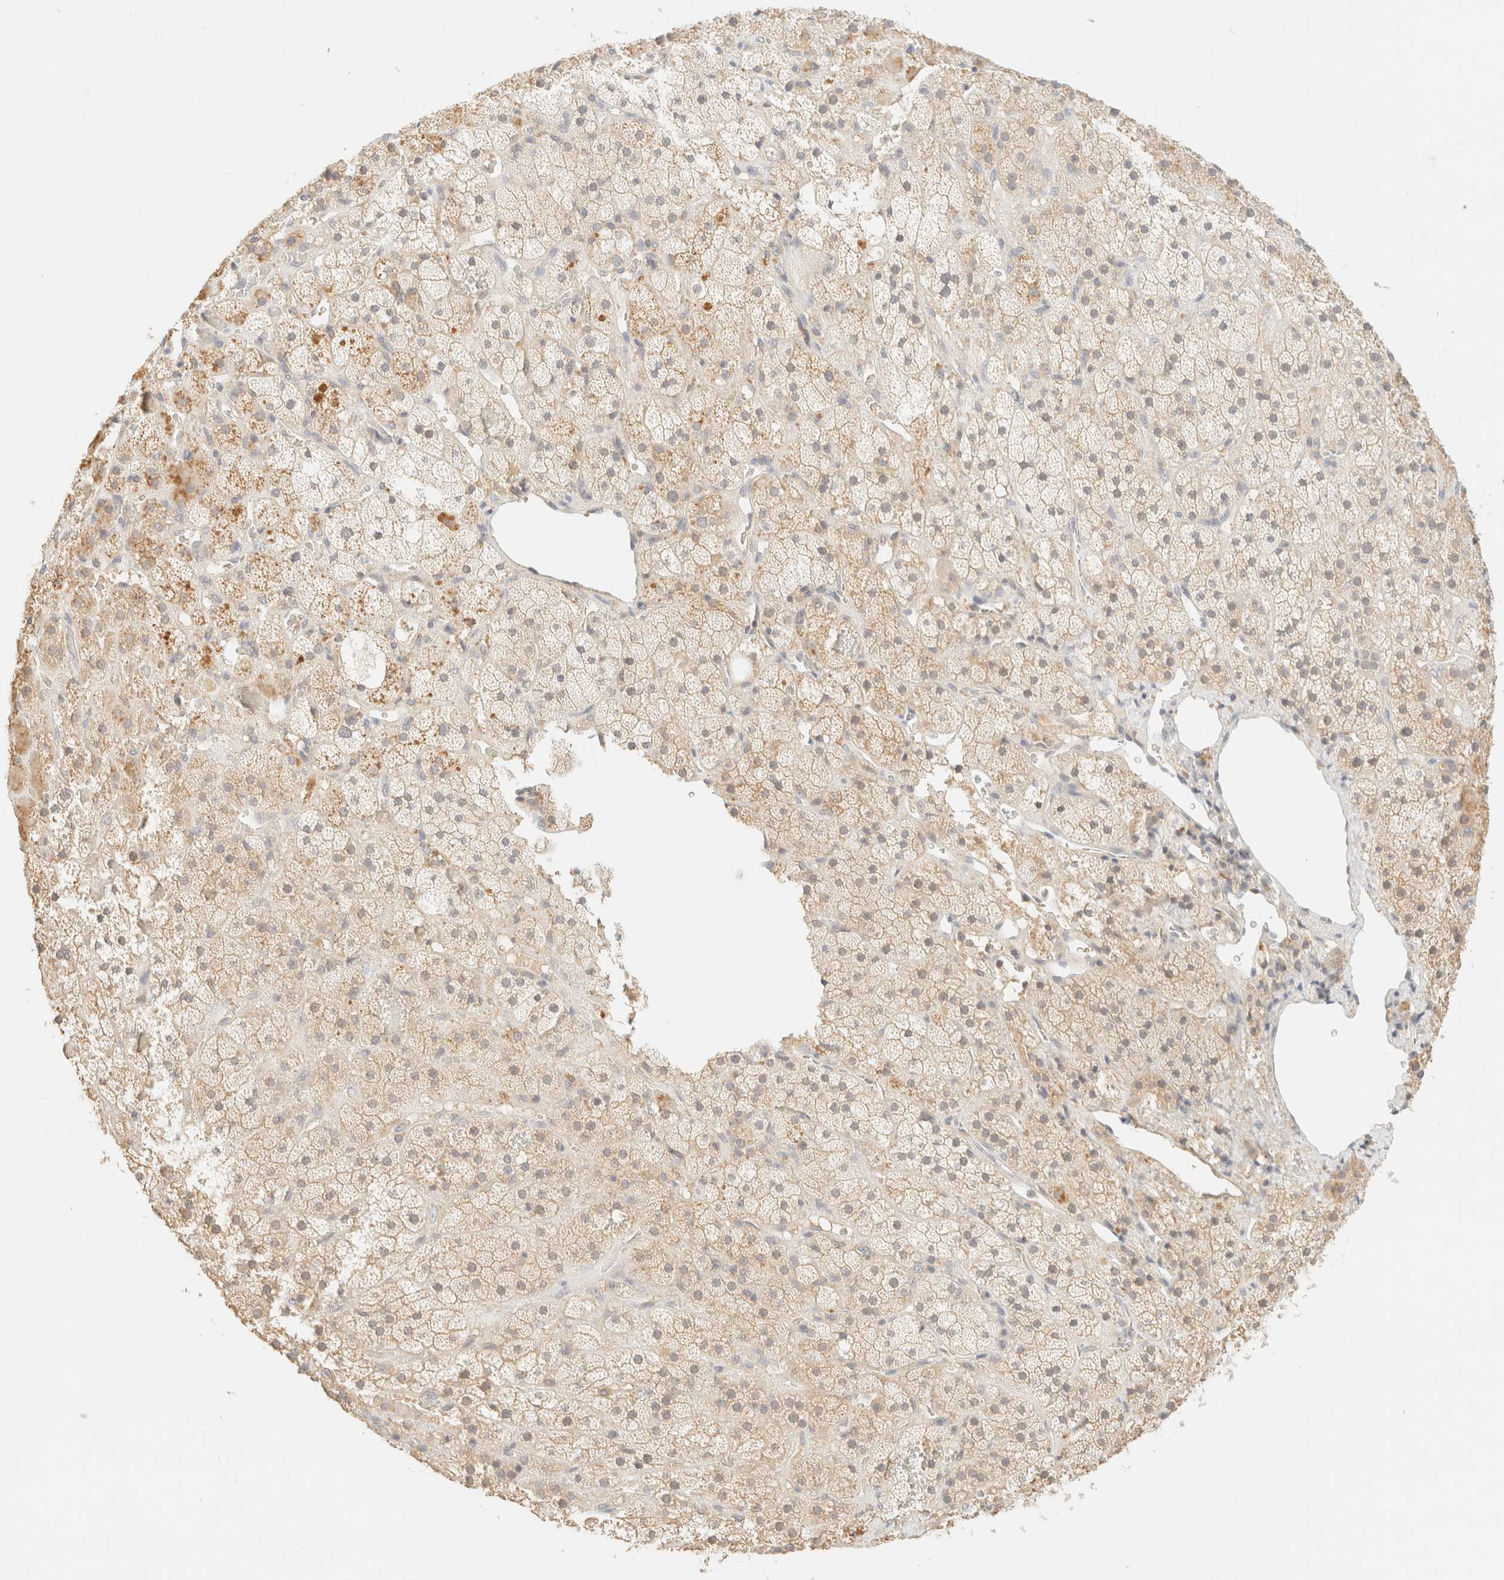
{"staining": {"intensity": "weak", "quantity": "25%-75%", "location": "cytoplasmic/membranous"}, "tissue": "adrenal gland", "cell_type": "Glandular cells", "image_type": "normal", "snomed": [{"axis": "morphology", "description": "Normal tissue, NOS"}, {"axis": "topography", "description": "Adrenal gland"}], "caption": "A low amount of weak cytoplasmic/membranous expression is seen in approximately 25%-75% of glandular cells in benign adrenal gland. (DAB (3,3'-diaminobenzidine) = brown stain, brightfield microscopy at high magnification).", "gene": "TIMD4", "patient": {"sex": "male", "age": 57}}